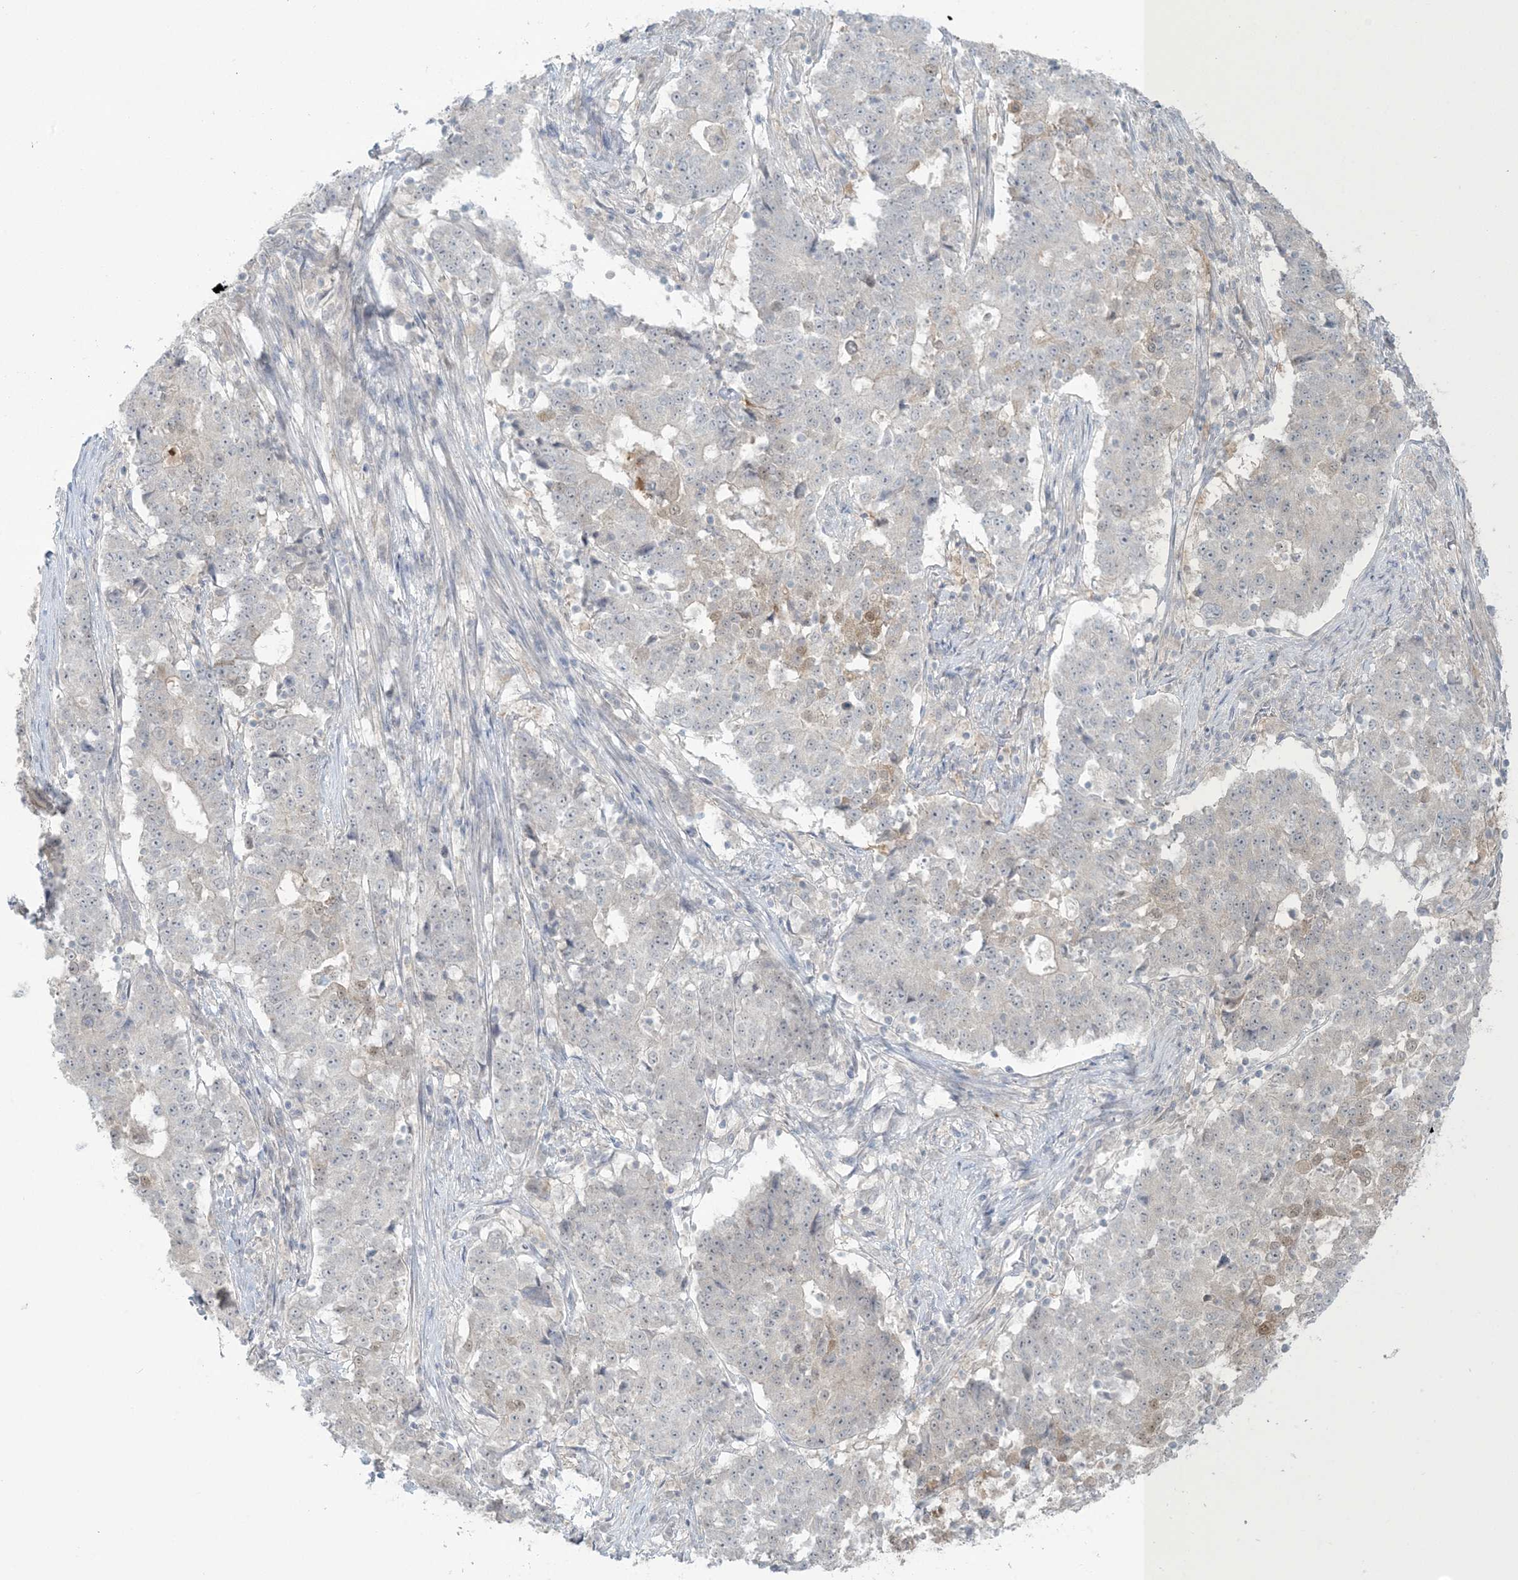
{"staining": {"intensity": "negative", "quantity": "none", "location": "none"}, "tissue": "stomach cancer", "cell_type": "Tumor cells", "image_type": "cancer", "snomed": [{"axis": "morphology", "description": "Adenocarcinoma, NOS"}, {"axis": "topography", "description": "Stomach"}], "caption": "DAB (3,3'-diaminobenzidine) immunohistochemical staining of stomach adenocarcinoma exhibits no significant expression in tumor cells.", "gene": "NRBP2", "patient": {"sex": "male", "age": 59}}